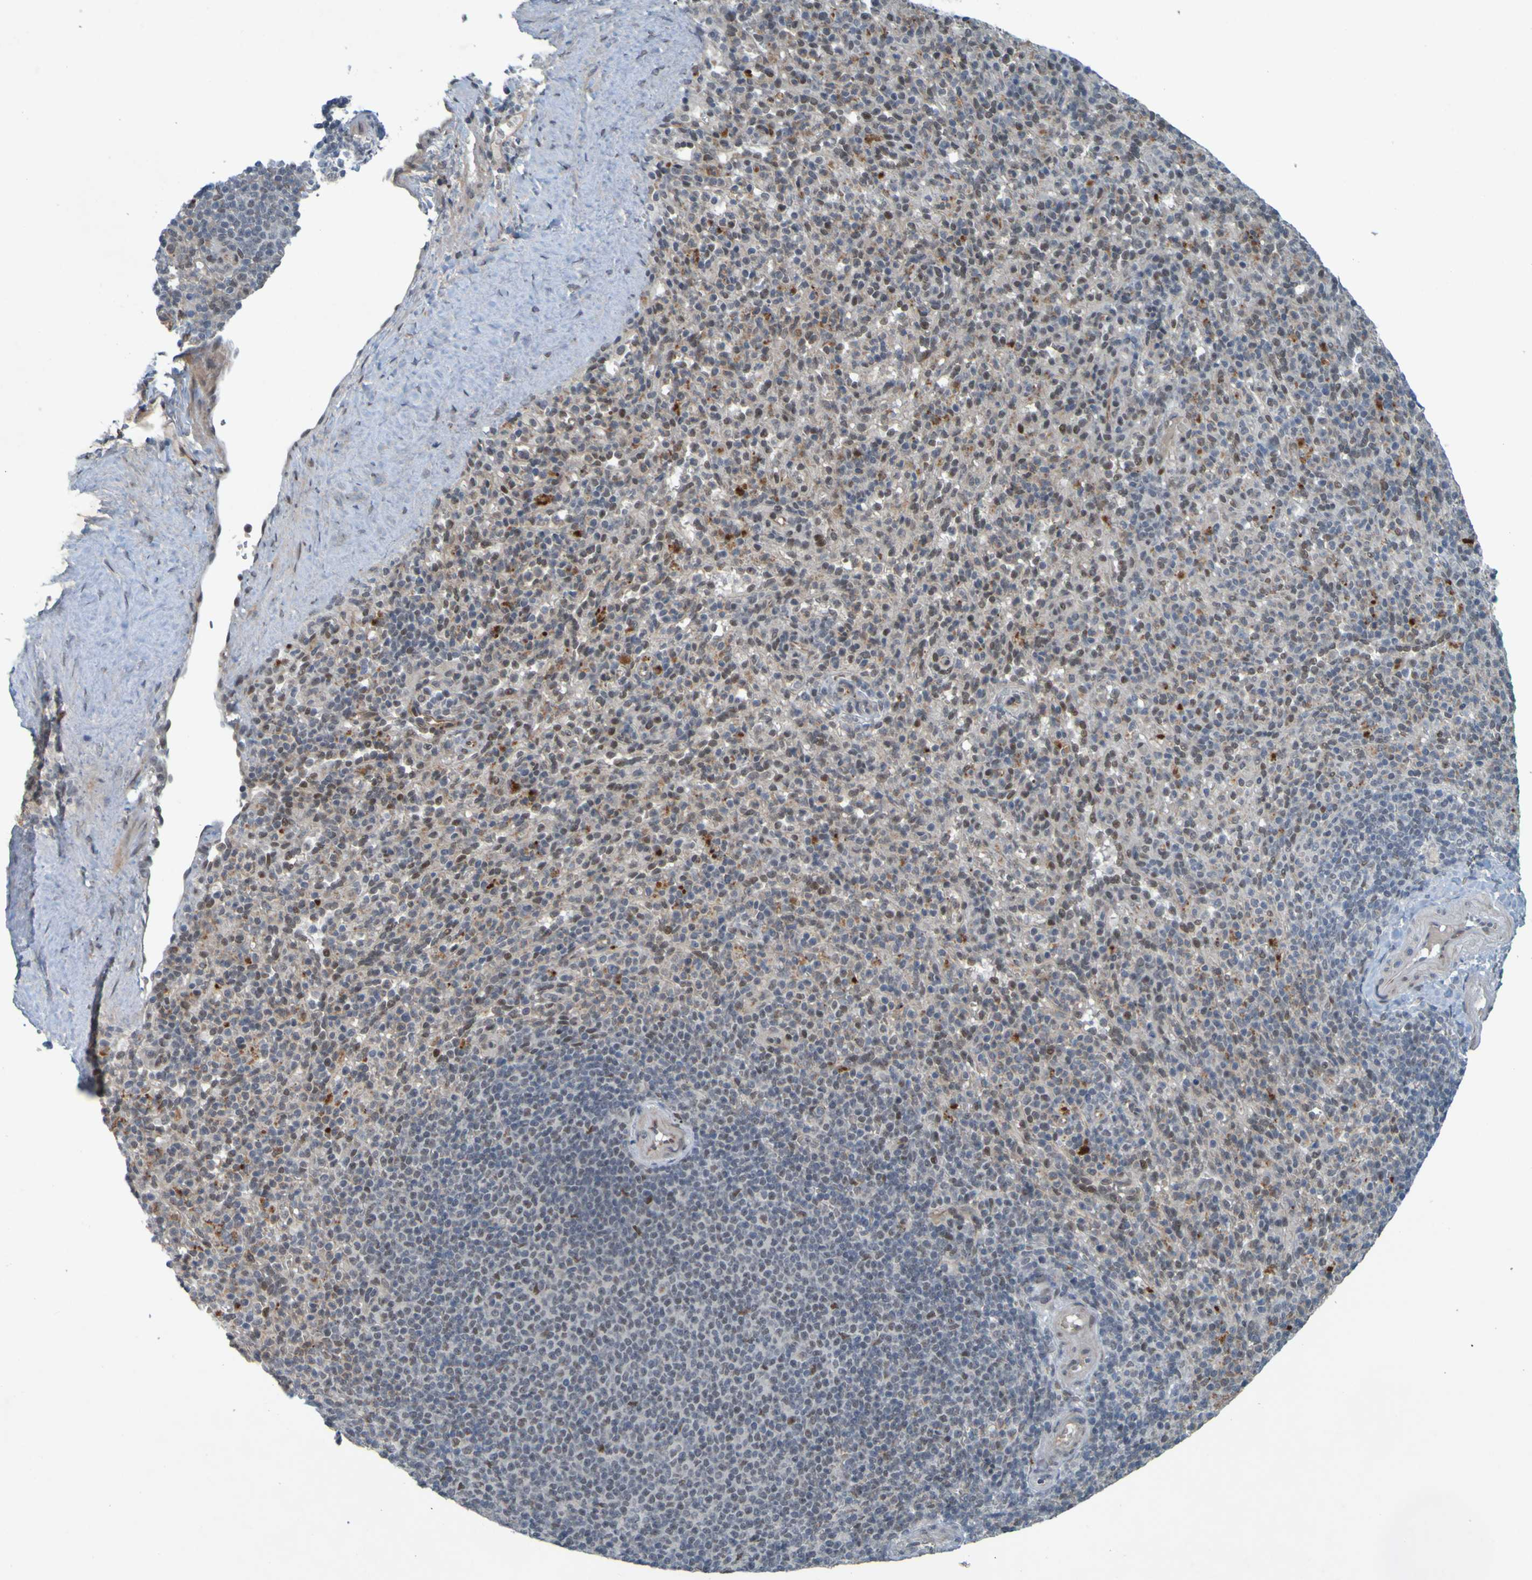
{"staining": {"intensity": "moderate", "quantity": "<25%", "location": "cytoplasmic/membranous"}, "tissue": "spleen", "cell_type": "Cells in red pulp", "image_type": "normal", "snomed": [{"axis": "morphology", "description": "Normal tissue, NOS"}, {"axis": "topography", "description": "Spleen"}], "caption": "Moderate cytoplasmic/membranous protein staining is identified in about <25% of cells in red pulp in spleen. (IHC, brightfield microscopy, high magnification).", "gene": "MCPH1", "patient": {"sex": "male", "age": 36}}